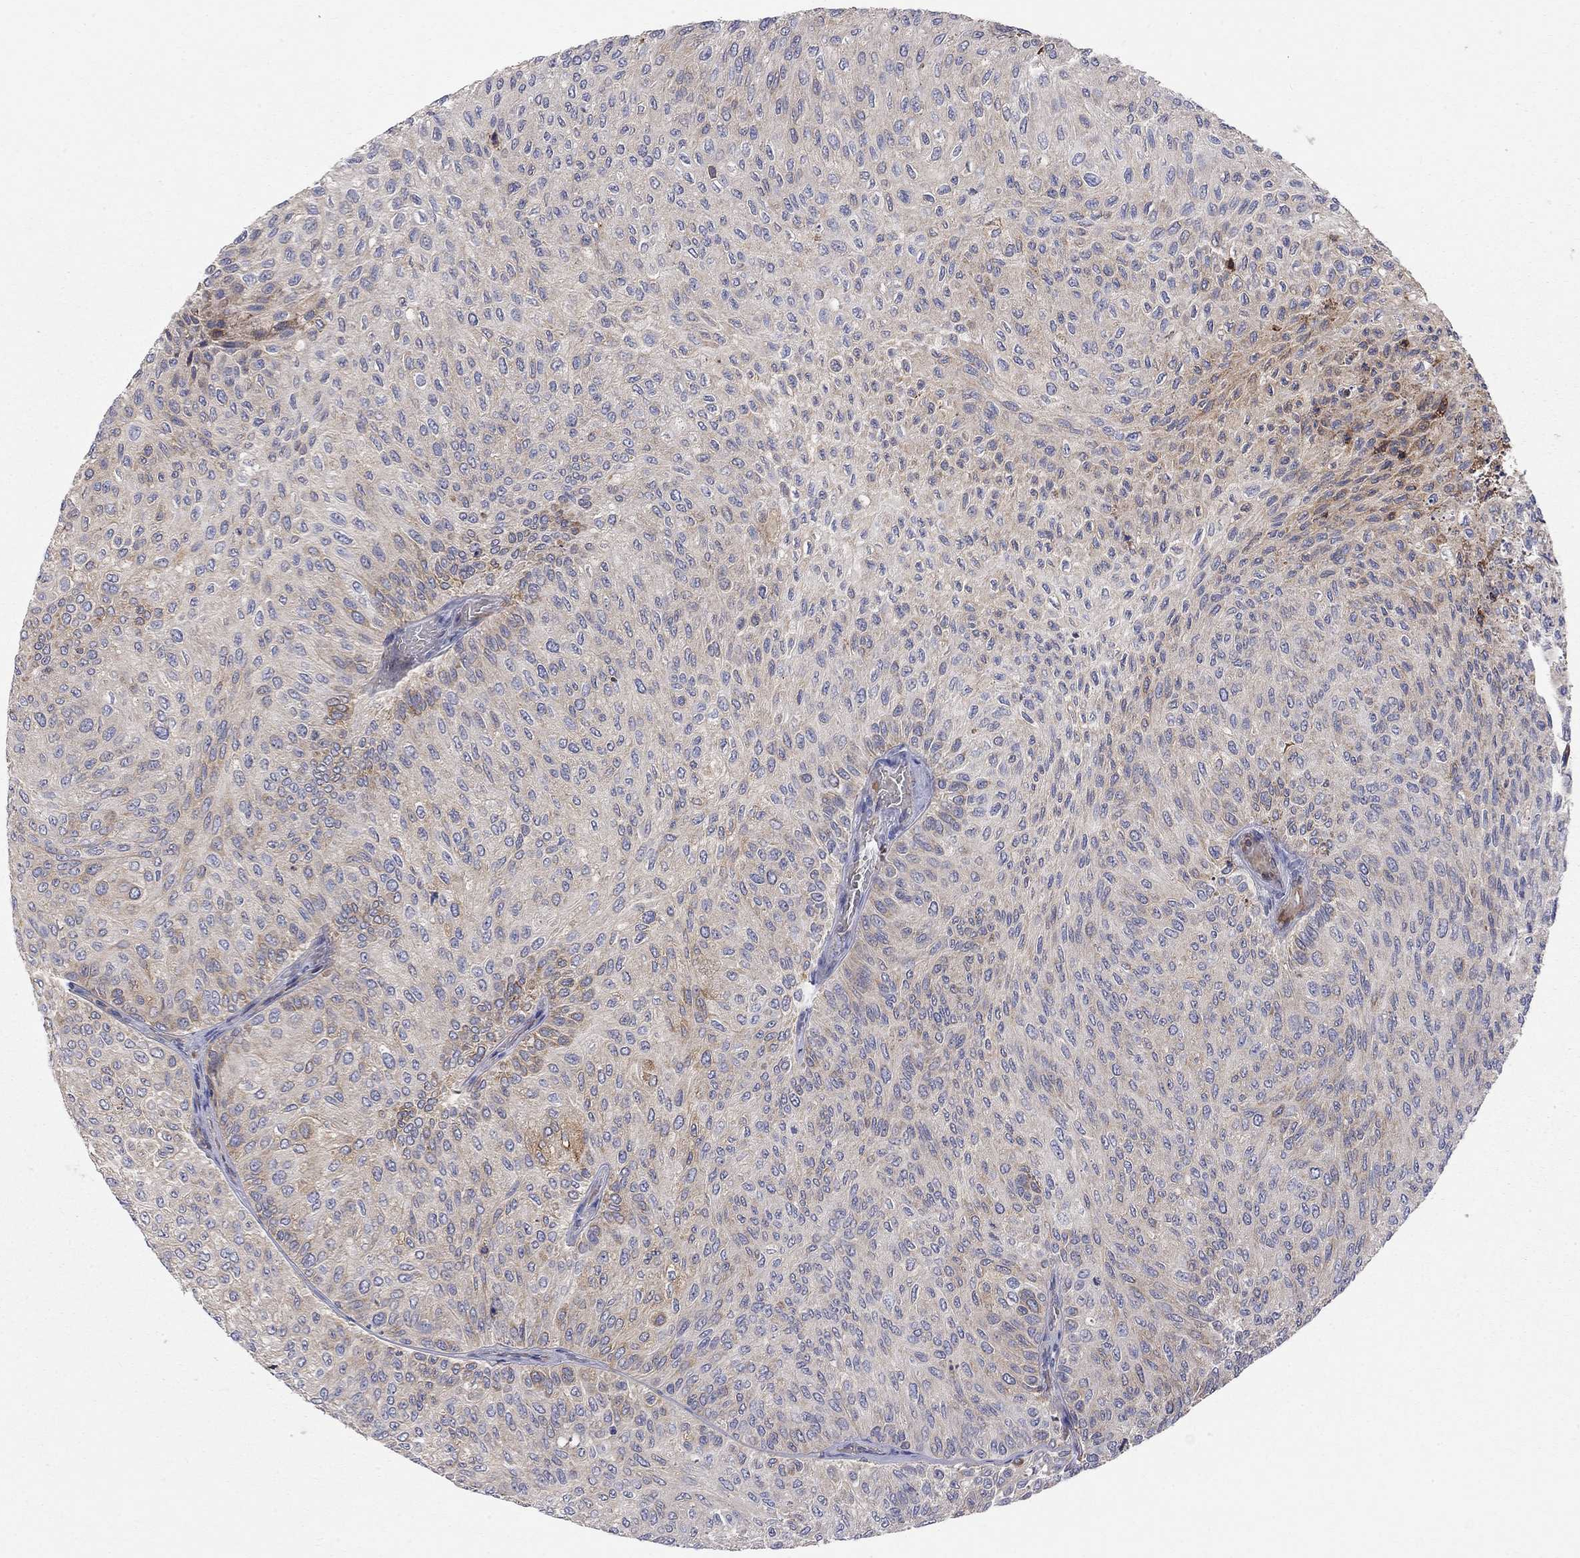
{"staining": {"intensity": "moderate", "quantity": "<25%", "location": "cytoplasmic/membranous"}, "tissue": "urothelial cancer", "cell_type": "Tumor cells", "image_type": "cancer", "snomed": [{"axis": "morphology", "description": "Urothelial carcinoma, Low grade"}, {"axis": "topography", "description": "Urinary bladder"}], "caption": "IHC histopathology image of neoplastic tissue: human urothelial cancer stained using immunohistochemistry (IHC) reveals low levels of moderate protein expression localized specifically in the cytoplasmic/membranous of tumor cells, appearing as a cytoplasmic/membranous brown color.", "gene": "CASTOR1", "patient": {"sex": "male", "age": 78}}